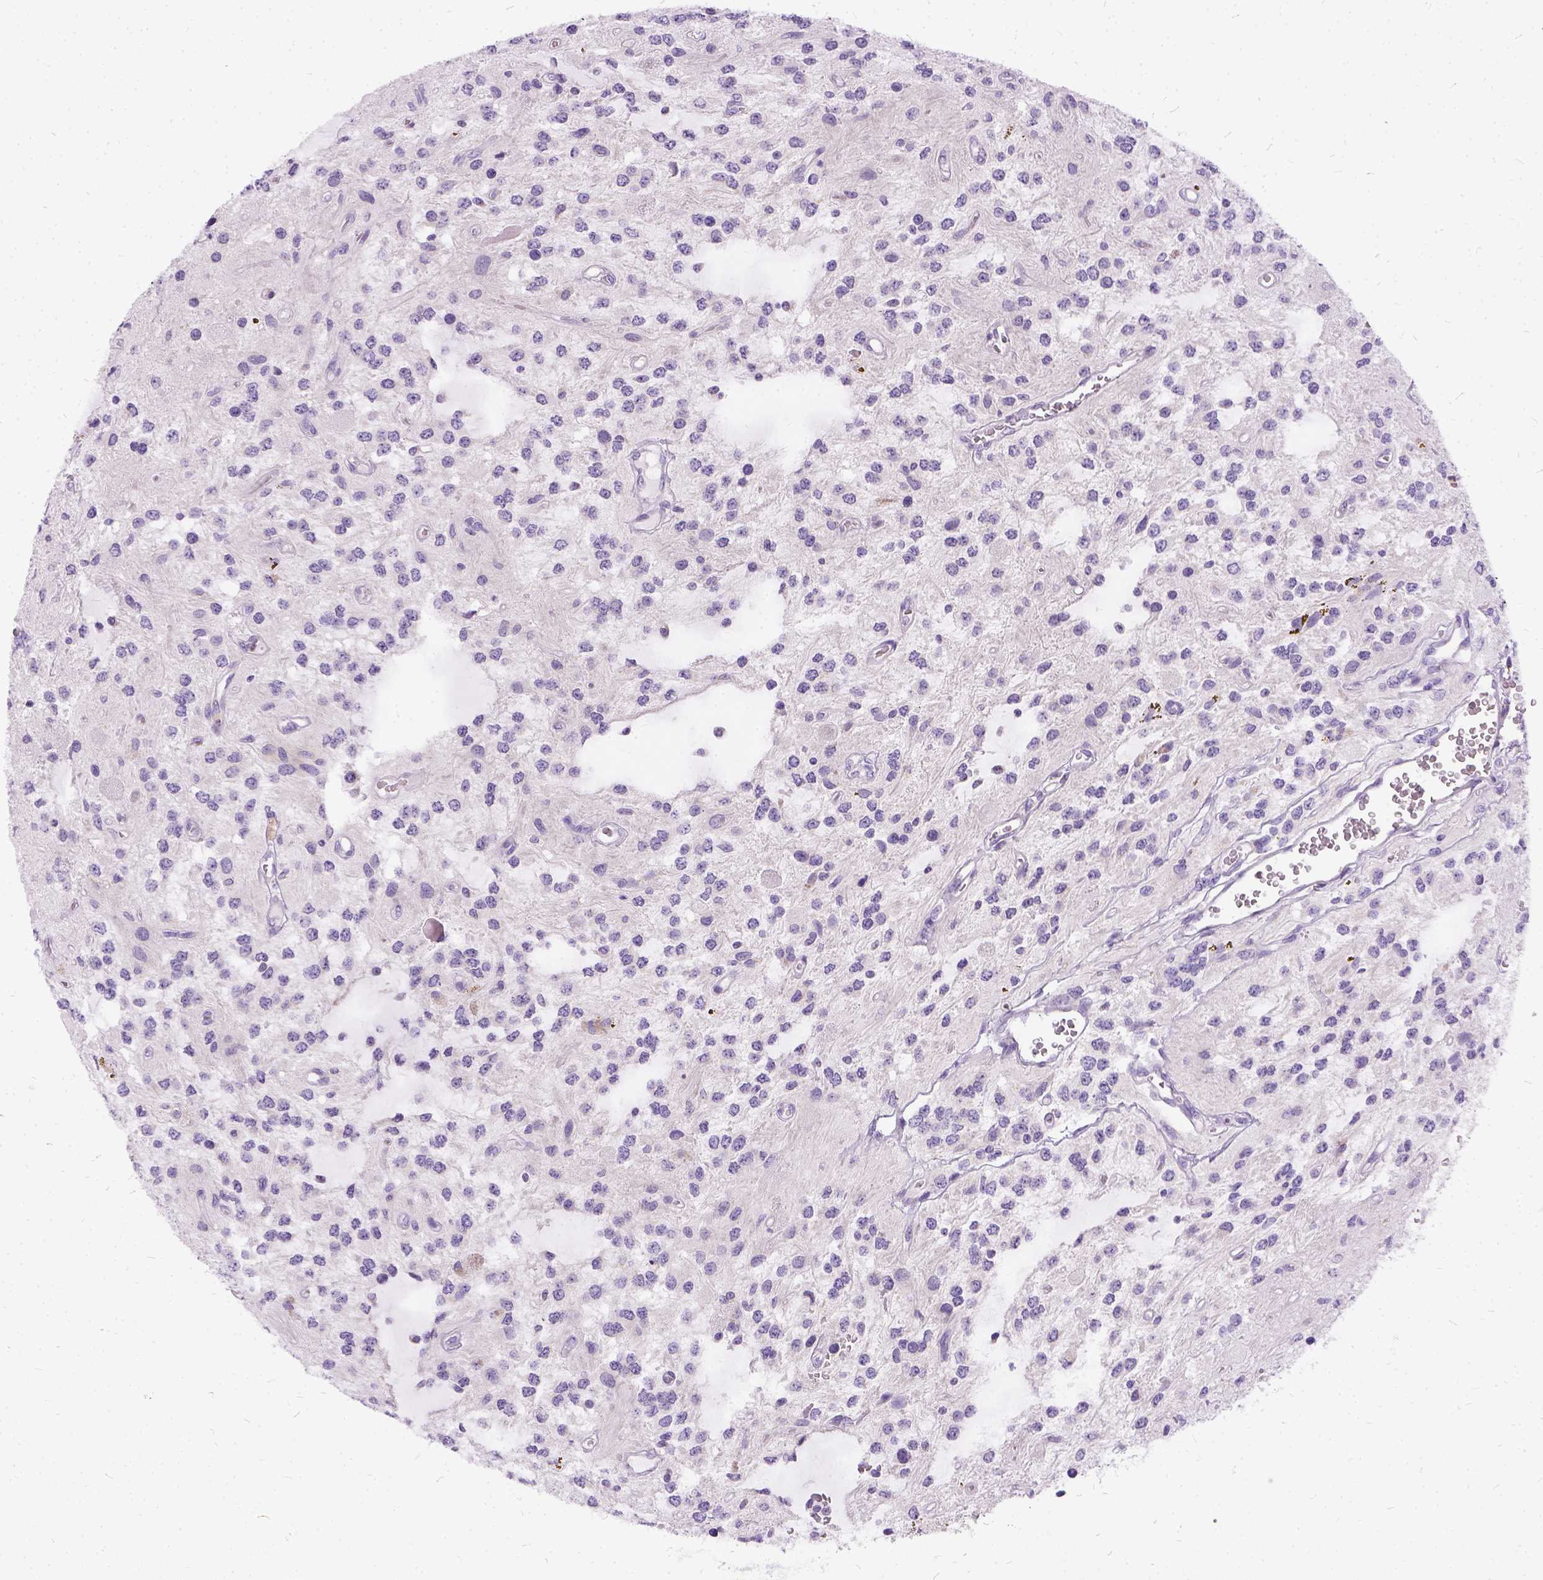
{"staining": {"intensity": "negative", "quantity": "none", "location": "none"}, "tissue": "glioma", "cell_type": "Tumor cells", "image_type": "cancer", "snomed": [{"axis": "morphology", "description": "Glioma, malignant, Low grade"}, {"axis": "topography", "description": "Cerebellum"}], "caption": "This is an immunohistochemistry (IHC) histopathology image of human glioma. There is no expression in tumor cells.", "gene": "FDX1", "patient": {"sex": "female", "age": 14}}